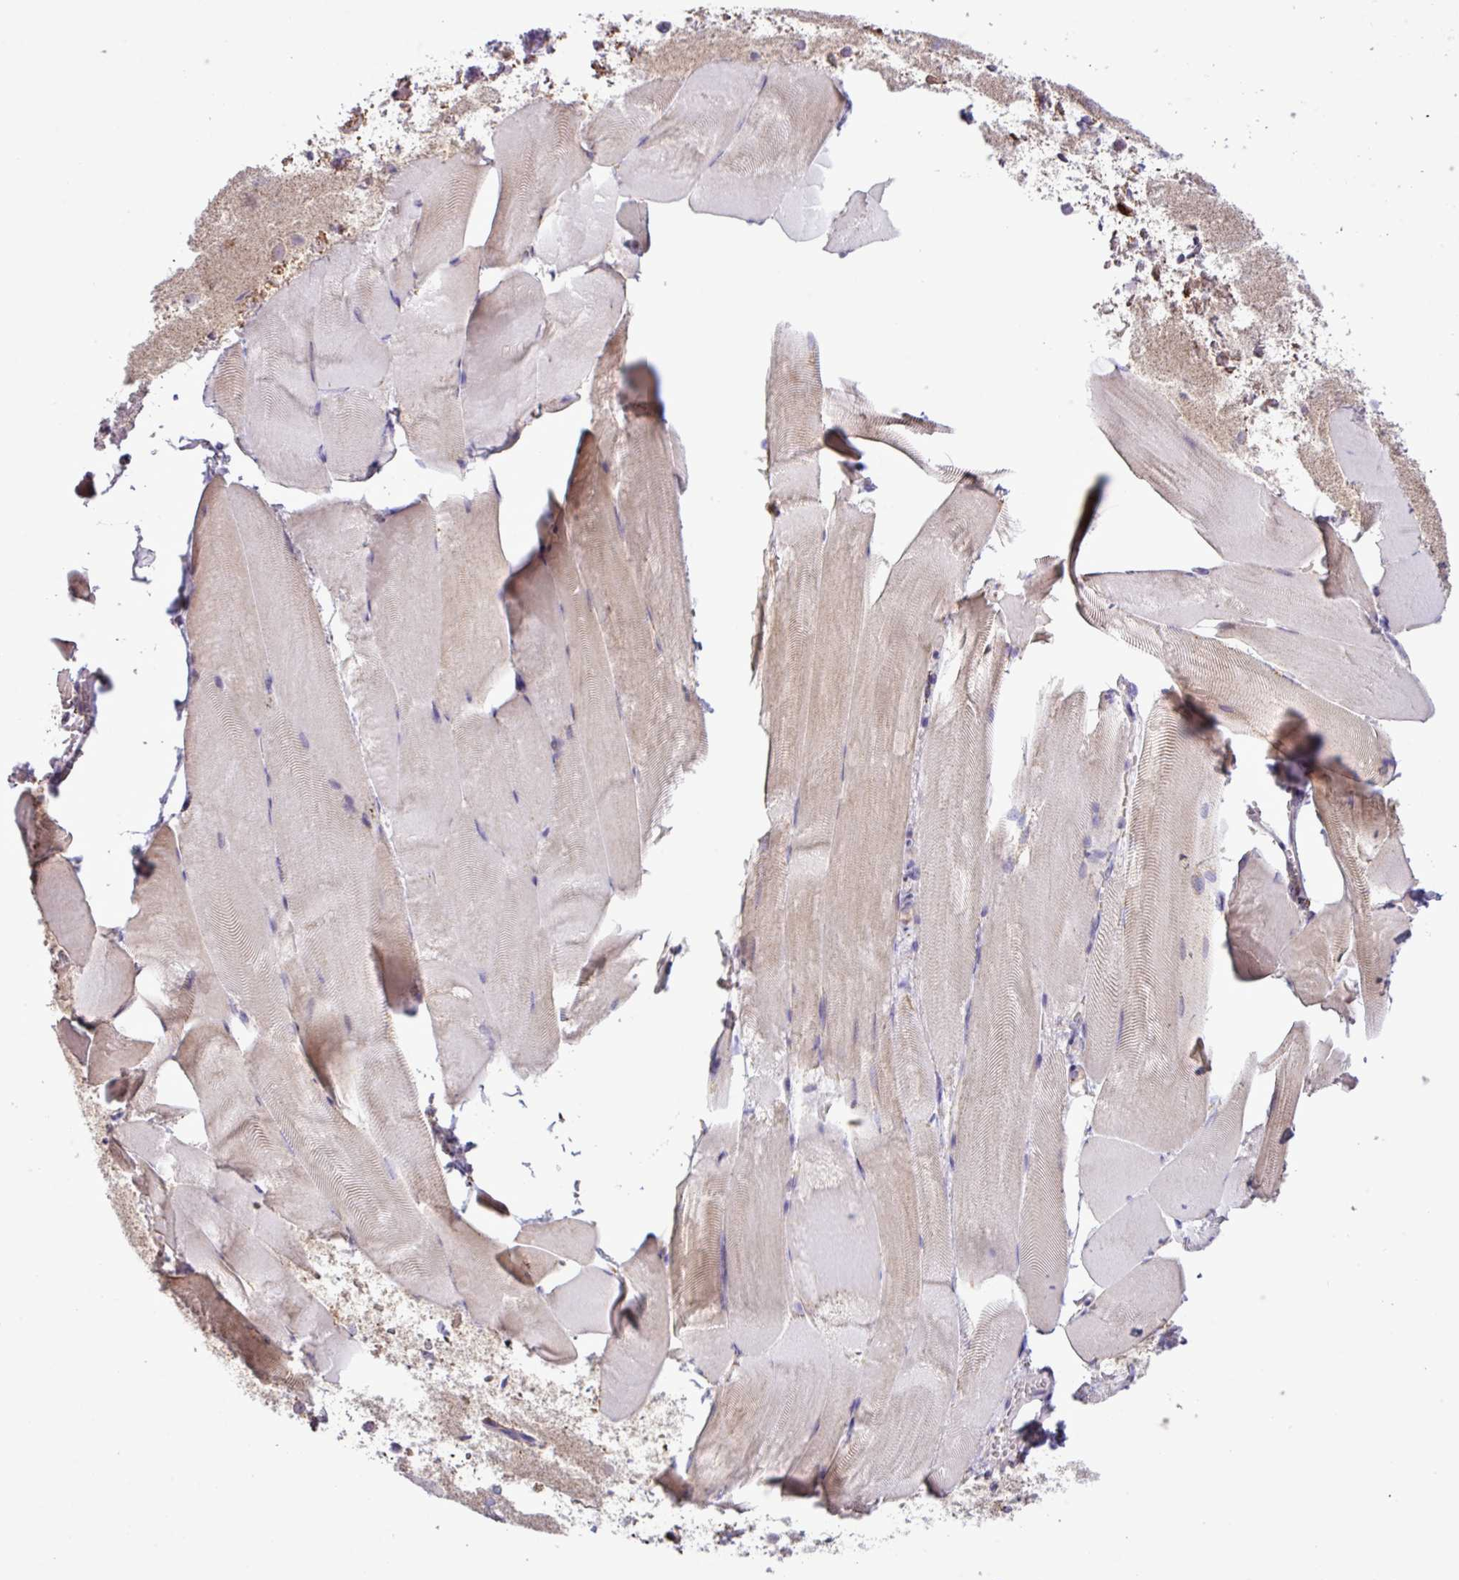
{"staining": {"intensity": "weak", "quantity": "25%-75%", "location": "cytoplasmic/membranous"}, "tissue": "skeletal muscle", "cell_type": "Myocytes", "image_type": "normal", "snomed": [{"axis": "morphology", "description": "Normal tissue, NOS"}, {"axis": "topography", "description": "Skeletal muscle"}], "caption": "Protein staining shows weak cytoplasmic/membranous staining in about 25%-75% of myocytes in benign skeletal muscle. The staining was performed using DAB (3,3'-diaminobenzidine) to visualize the protein expression in brown, while the nuclei were stained in blue with hematoxylin (Magnification: 20x).", "gene": "SGPP1", "patient": {"sex": "female", "age": 64}}